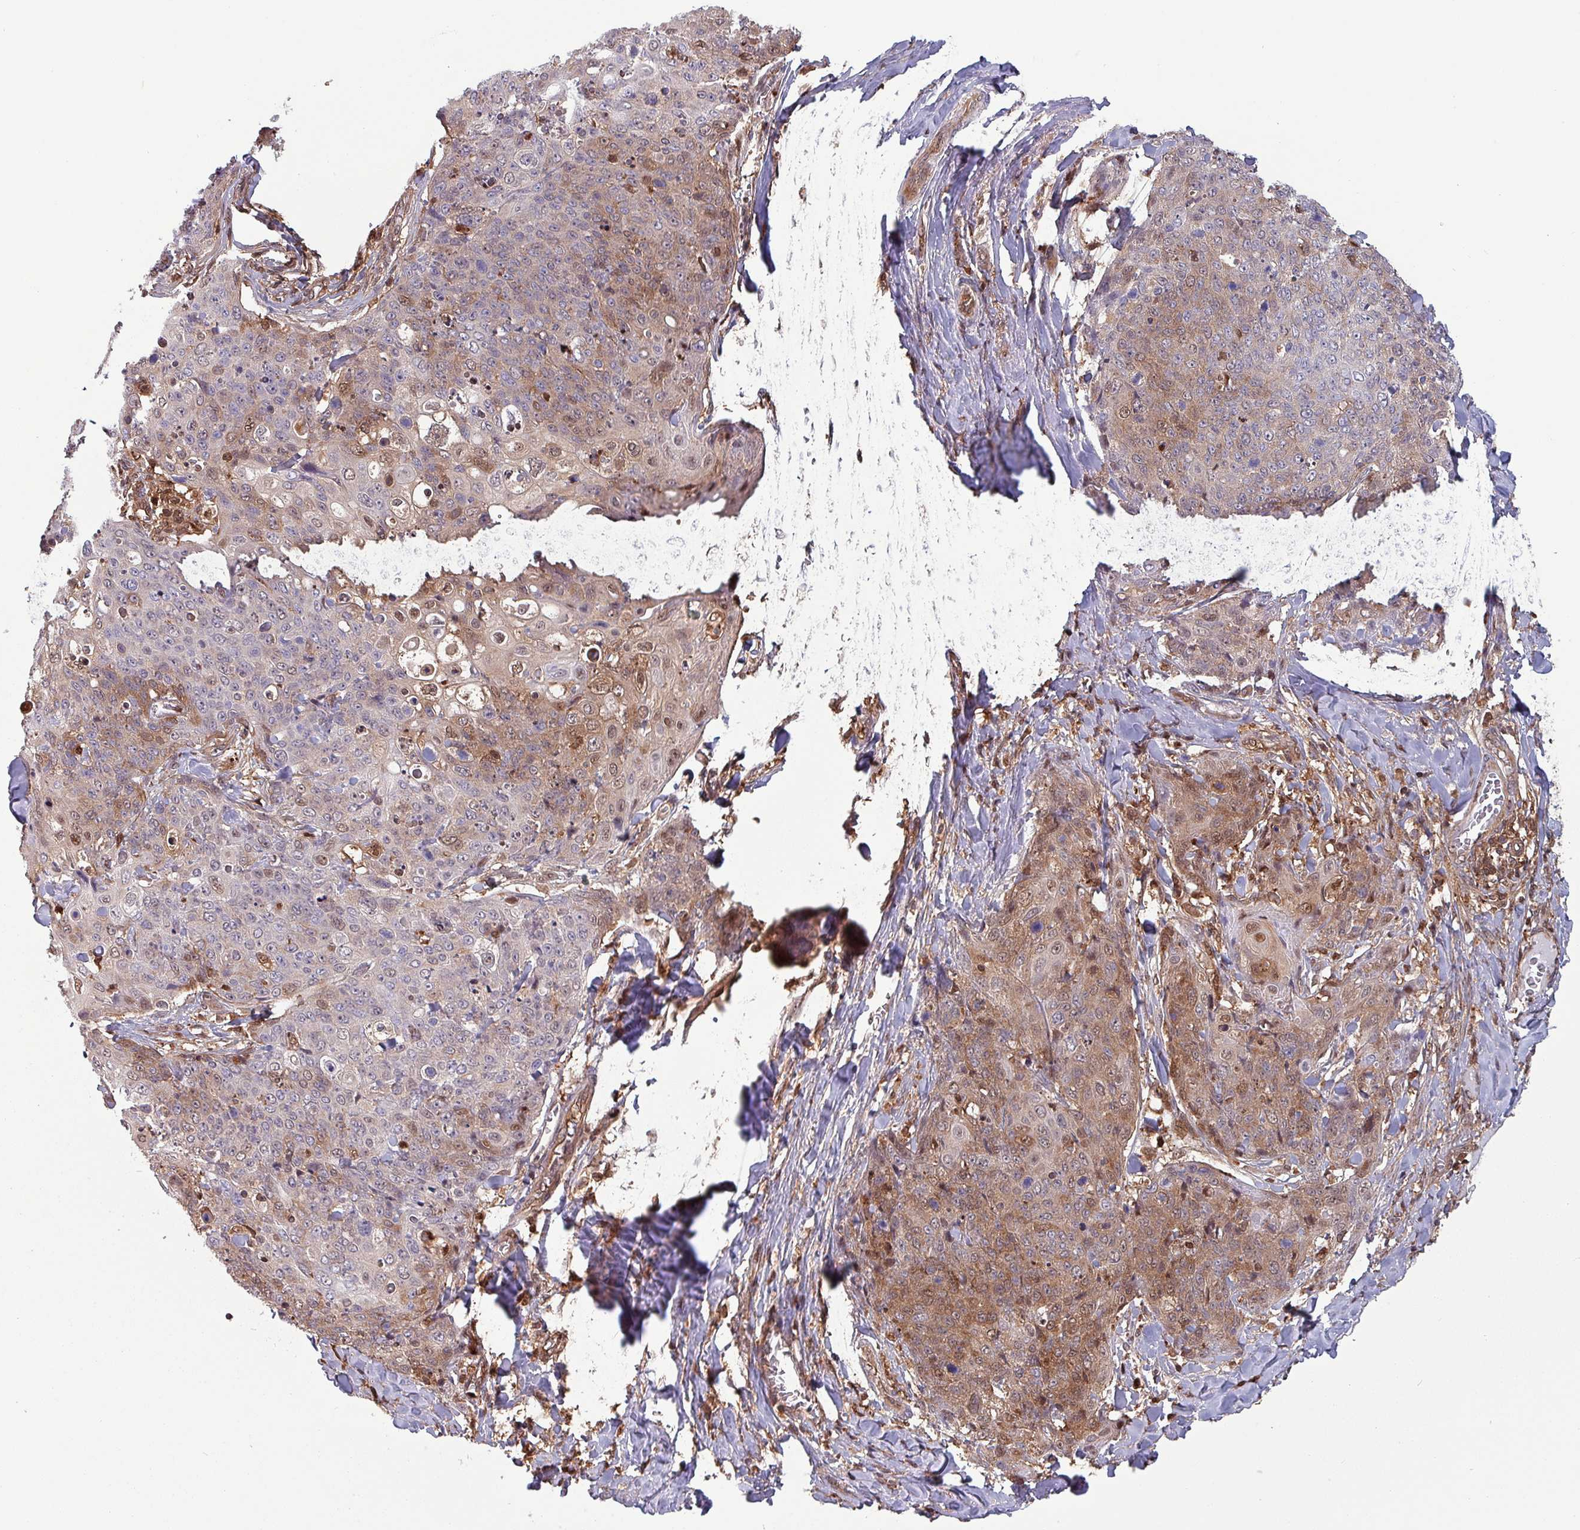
{"staining": {"intensity": "moderate", "quantity": "25%-75%", "location": "cytoplasmic/membranous,nuclear"}, "tissue": "skin cancer", "cell_type": "Tumor cells", "image_type": "cancer", "snomed": [{"axis": "morphology", "description": "Squamous cell carcinoma, NOS"}, {"axis": "topography", "description": "Skin"}, {"axis": "topography", "description": "Vulva"}], "caption": "This micrograph exhibits immunohistochemistry (IHC) staining of human skin cancer, with medium moderate cytoplasmic/membranous and nuclear positivity in approximately 25%-75% of tumor cells.", "gene": "PSMB8", "patient": {"sex": "female", "age": 85}}